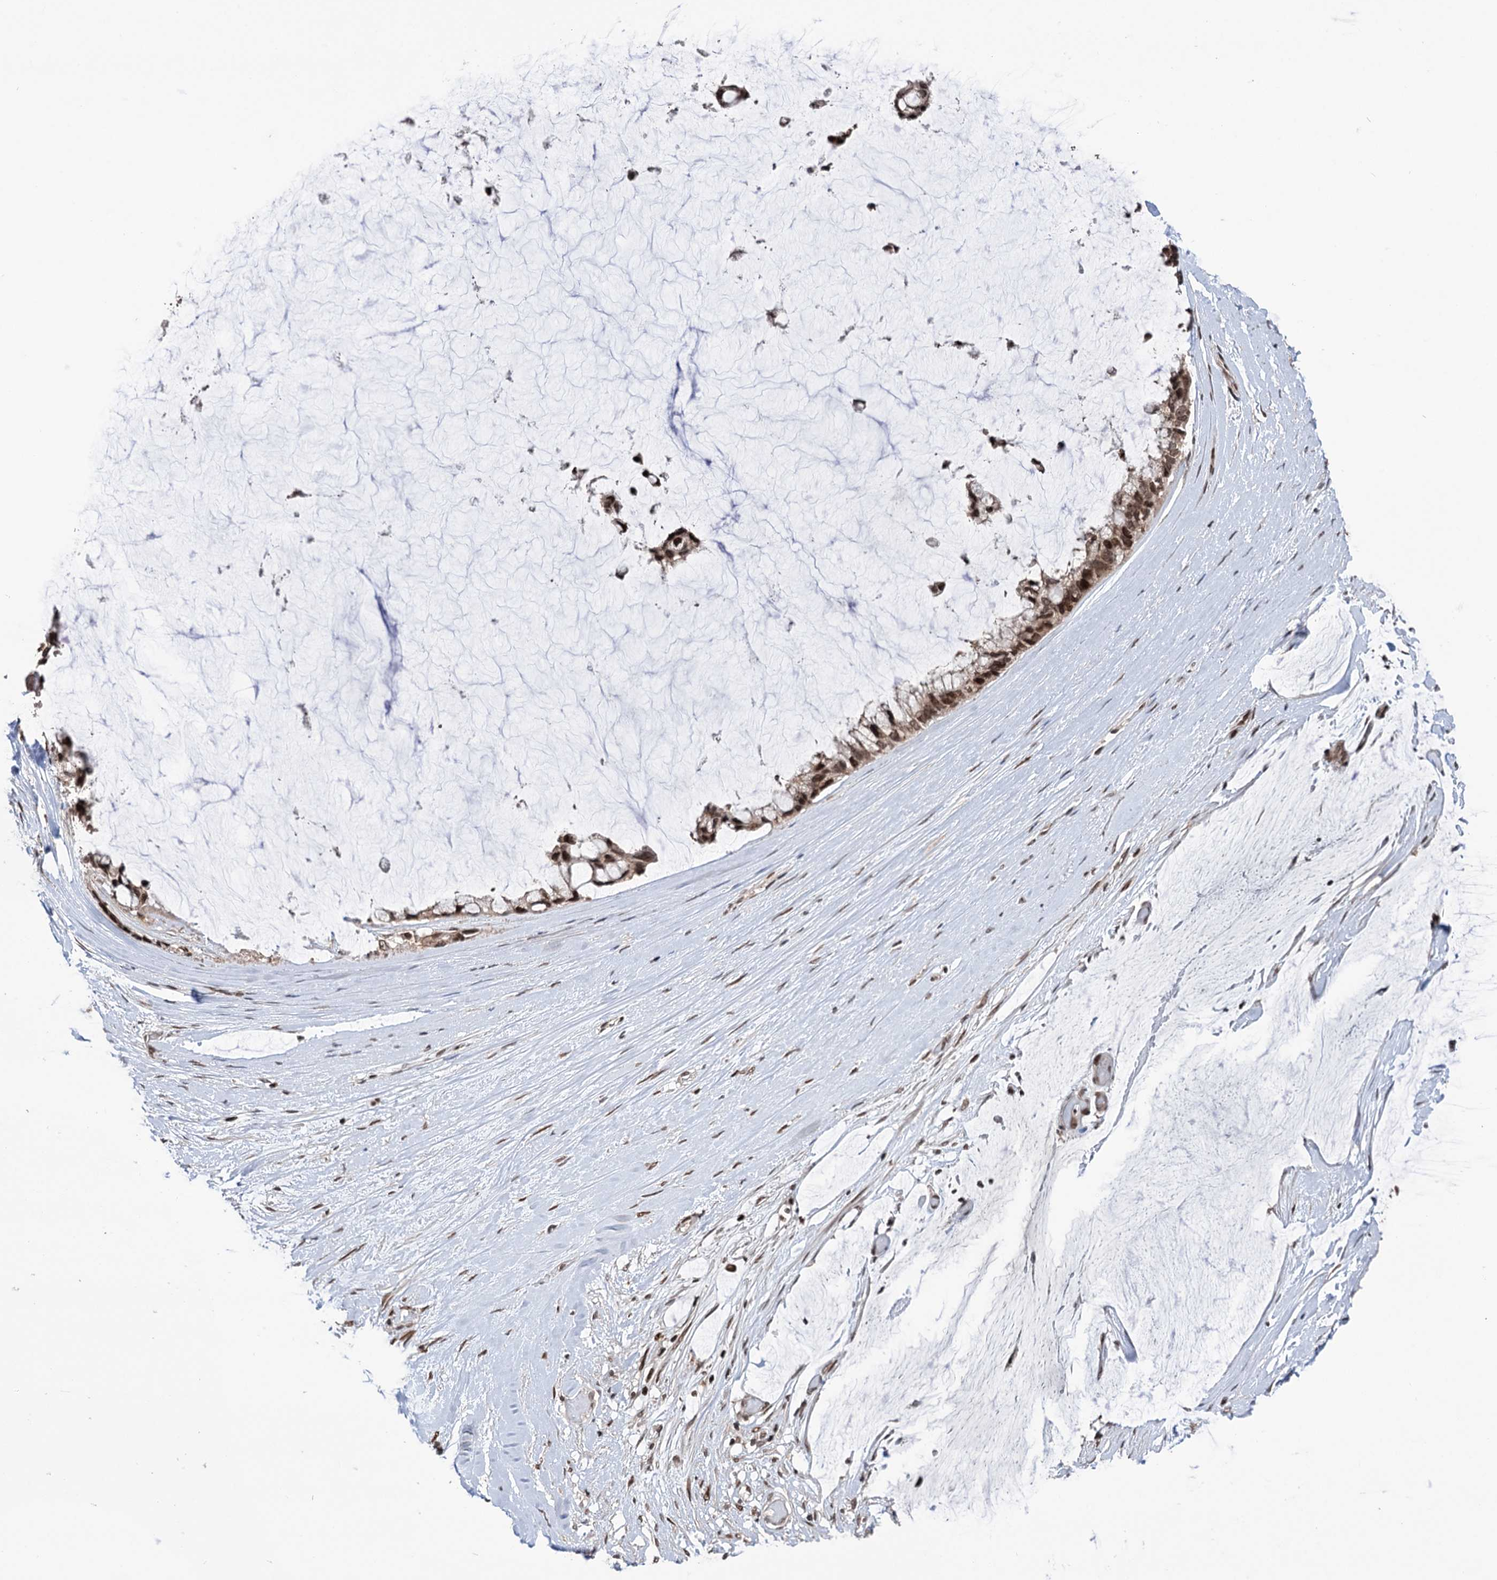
{"staining": {"intensity": "moderate", "quantity": ">75%", "location": "nuclear"}, "tissue": "ovarian cancer", "cell_type": "Tumor cells", "image_type": "cancer", "snomed": [{"axis": "morphology", "description": "Cystadenocarcinoma, mucinous, NOS"}, {"axis": "topography", "description": "Ovary"}], "caption": "DAB immunohistochemical staining of ovarian cancer (mucinous cystadenocarcinoma) displays moderate nuclear protein expression in about >75% of tumor cells.", "gene": "CCDC77", "patient": {"sex": "female", "age": 39}}